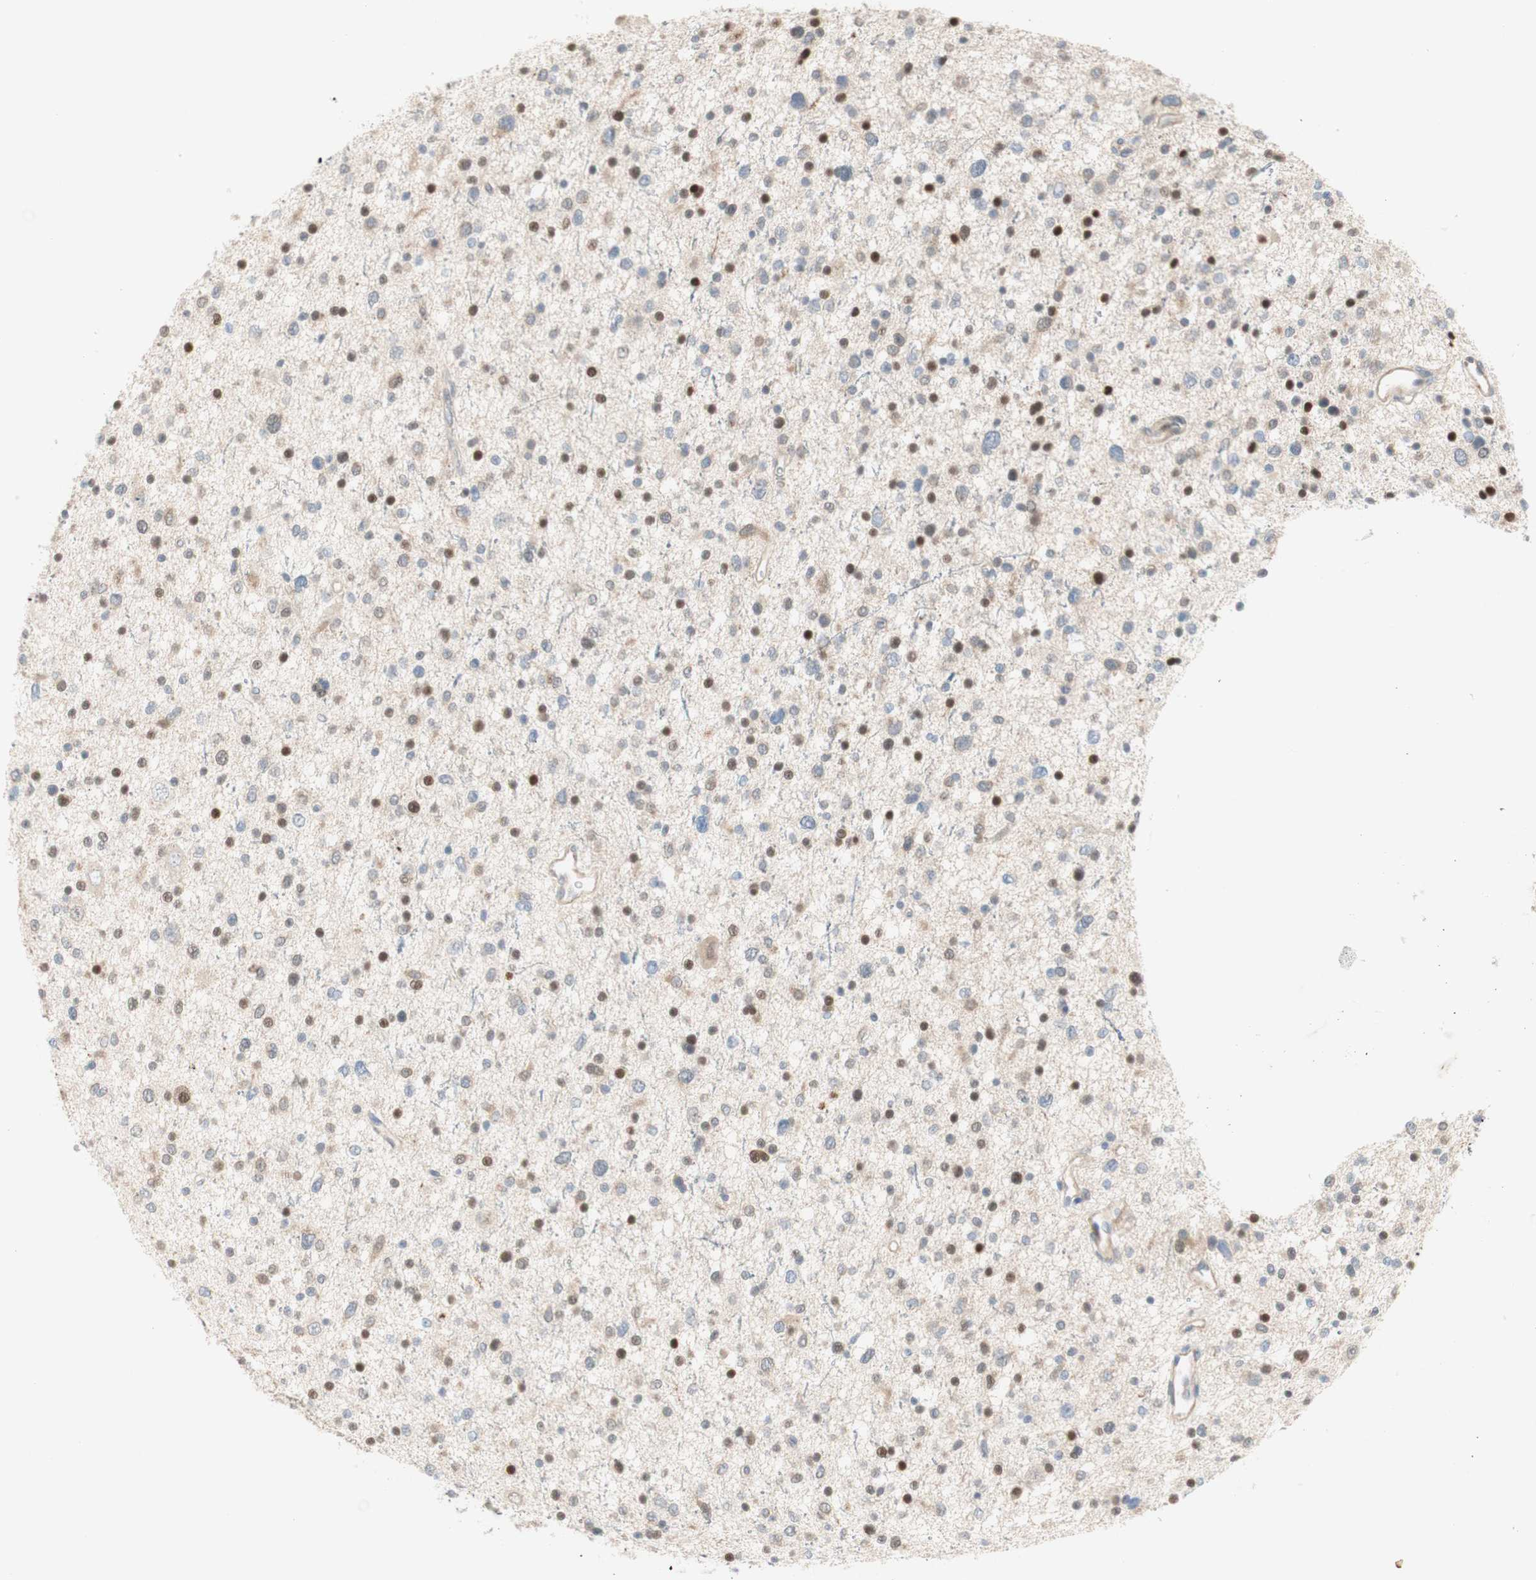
{"staining": {"intensity": "weak", "quantity": "25%-75%", "location": "nuclear"}, "tissue": "glioma", "cell_type": "Tumor cells", "image_type": "cancer", "snomed": [{"axis": "morphology", "description": "Glioma, malignant, Low grade"}, {"axis": "topography", "description": "Brain"}], "caption": "Protein expression by IHC shows weak nuclear expression in approximately 25%-75% of tumor cells in low-grade glioma (malignant).", "gene": "RFNG", "patient": {"sex": "female", "age": 37}}